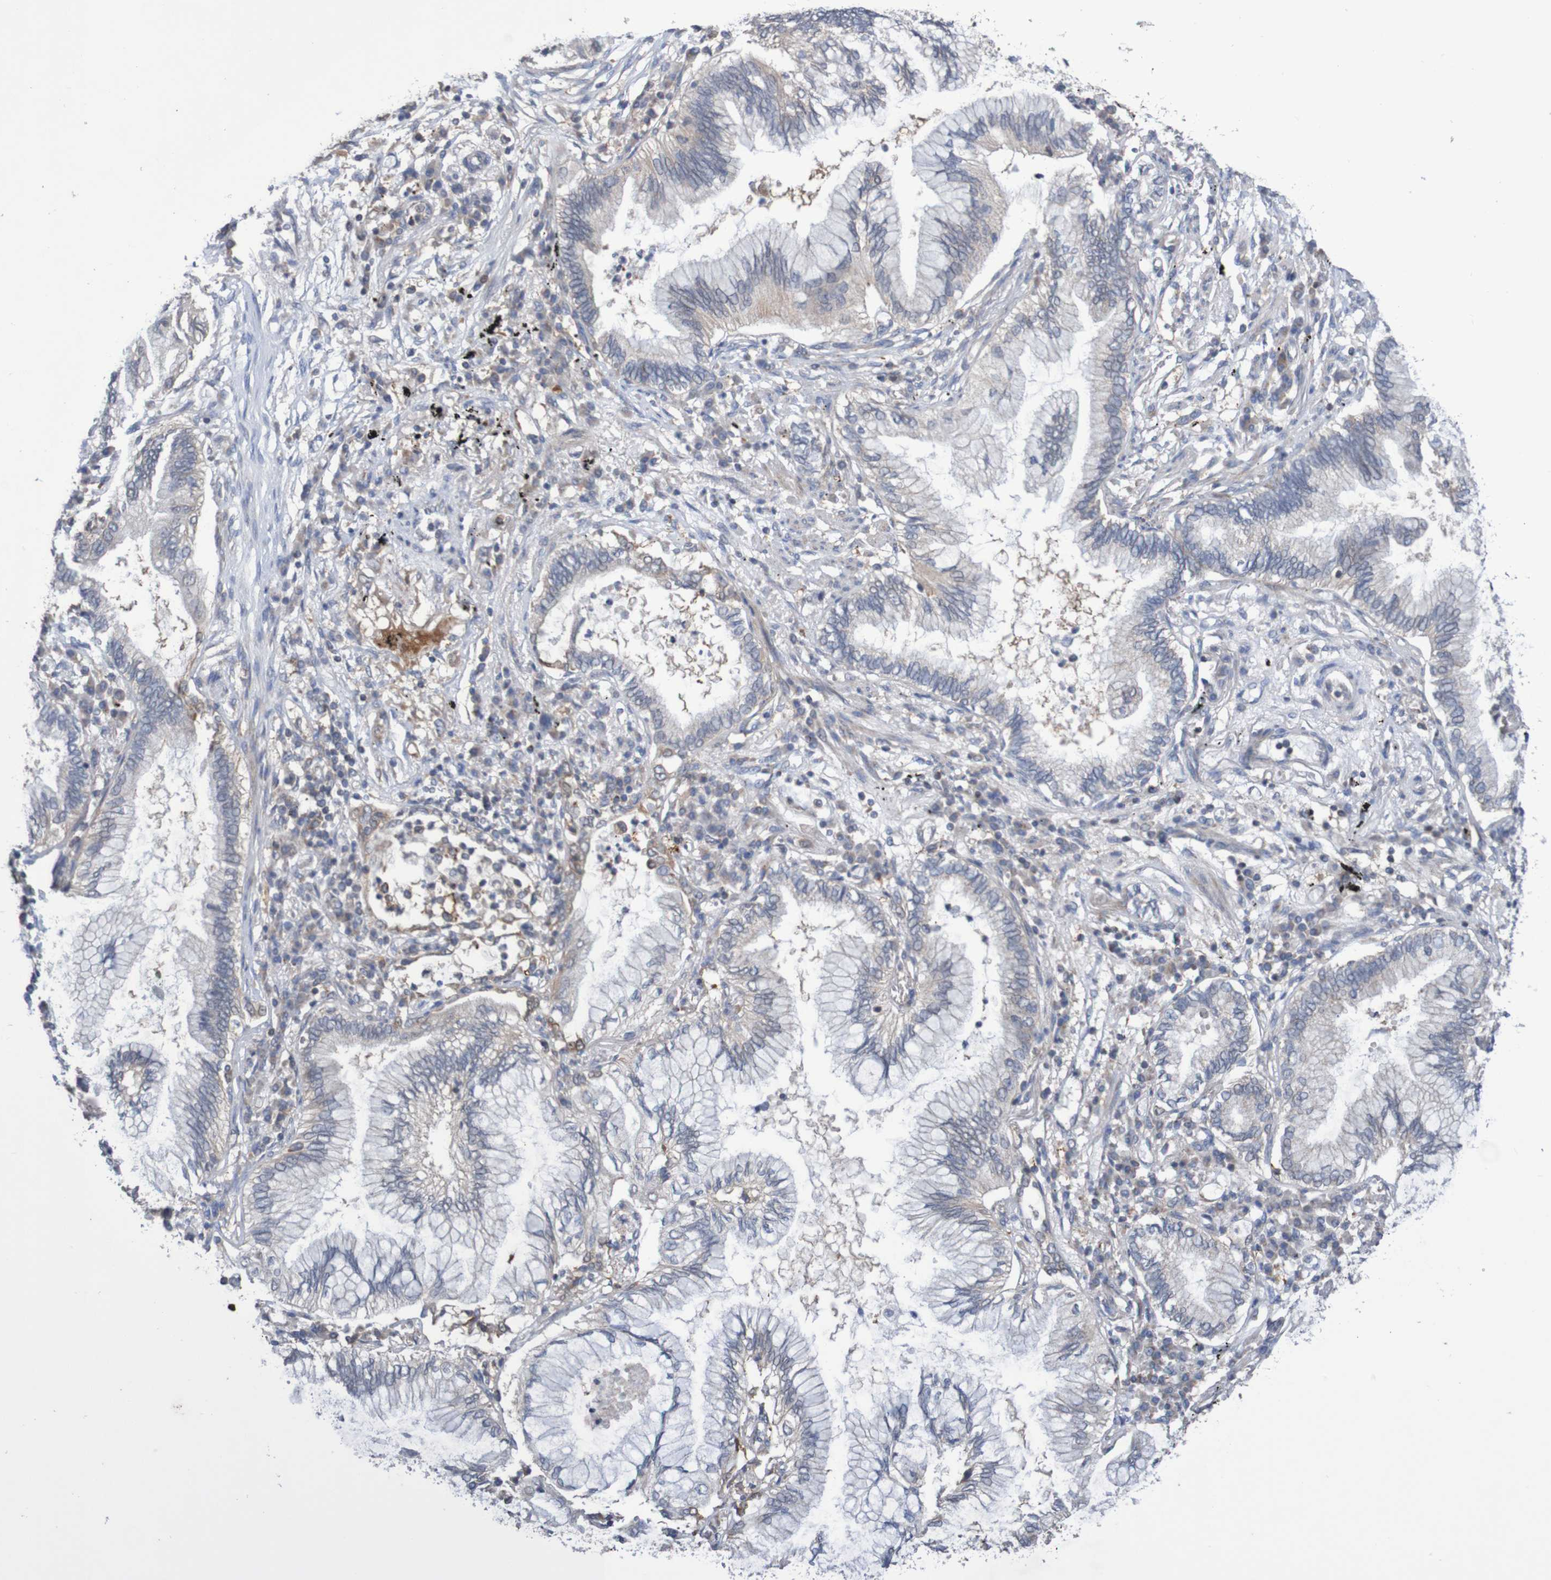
{"staining": {"intensity": "weak", "quantity": "25%-75%", "location": "cytoplasmic/membranous"}, "tissue": "lung cancer", "cell_type": "Tumor cells", "image_type": "cancer", "snomed": [{"axis": "morphology", "description": "Normal tissue, NOS"}, {"axis": "morphology", "description": "Adenocarcinoma, NOS"}, {"axis": "topography", "description": "Bronchus"}, {"axis": "topography", "description": "Lung"}], "caption": "IHC of lung adenocarcinoma displays low levels of weak cytoplasmic/membranous positivity in about 25%-75% of tumor cells. (DAB (3,3'-diaminobenzidine) = brown stain, brightfield microscopy at high magnification).", "gene": "C3orf18", "patient": {"sex": "female", "age": 70}}